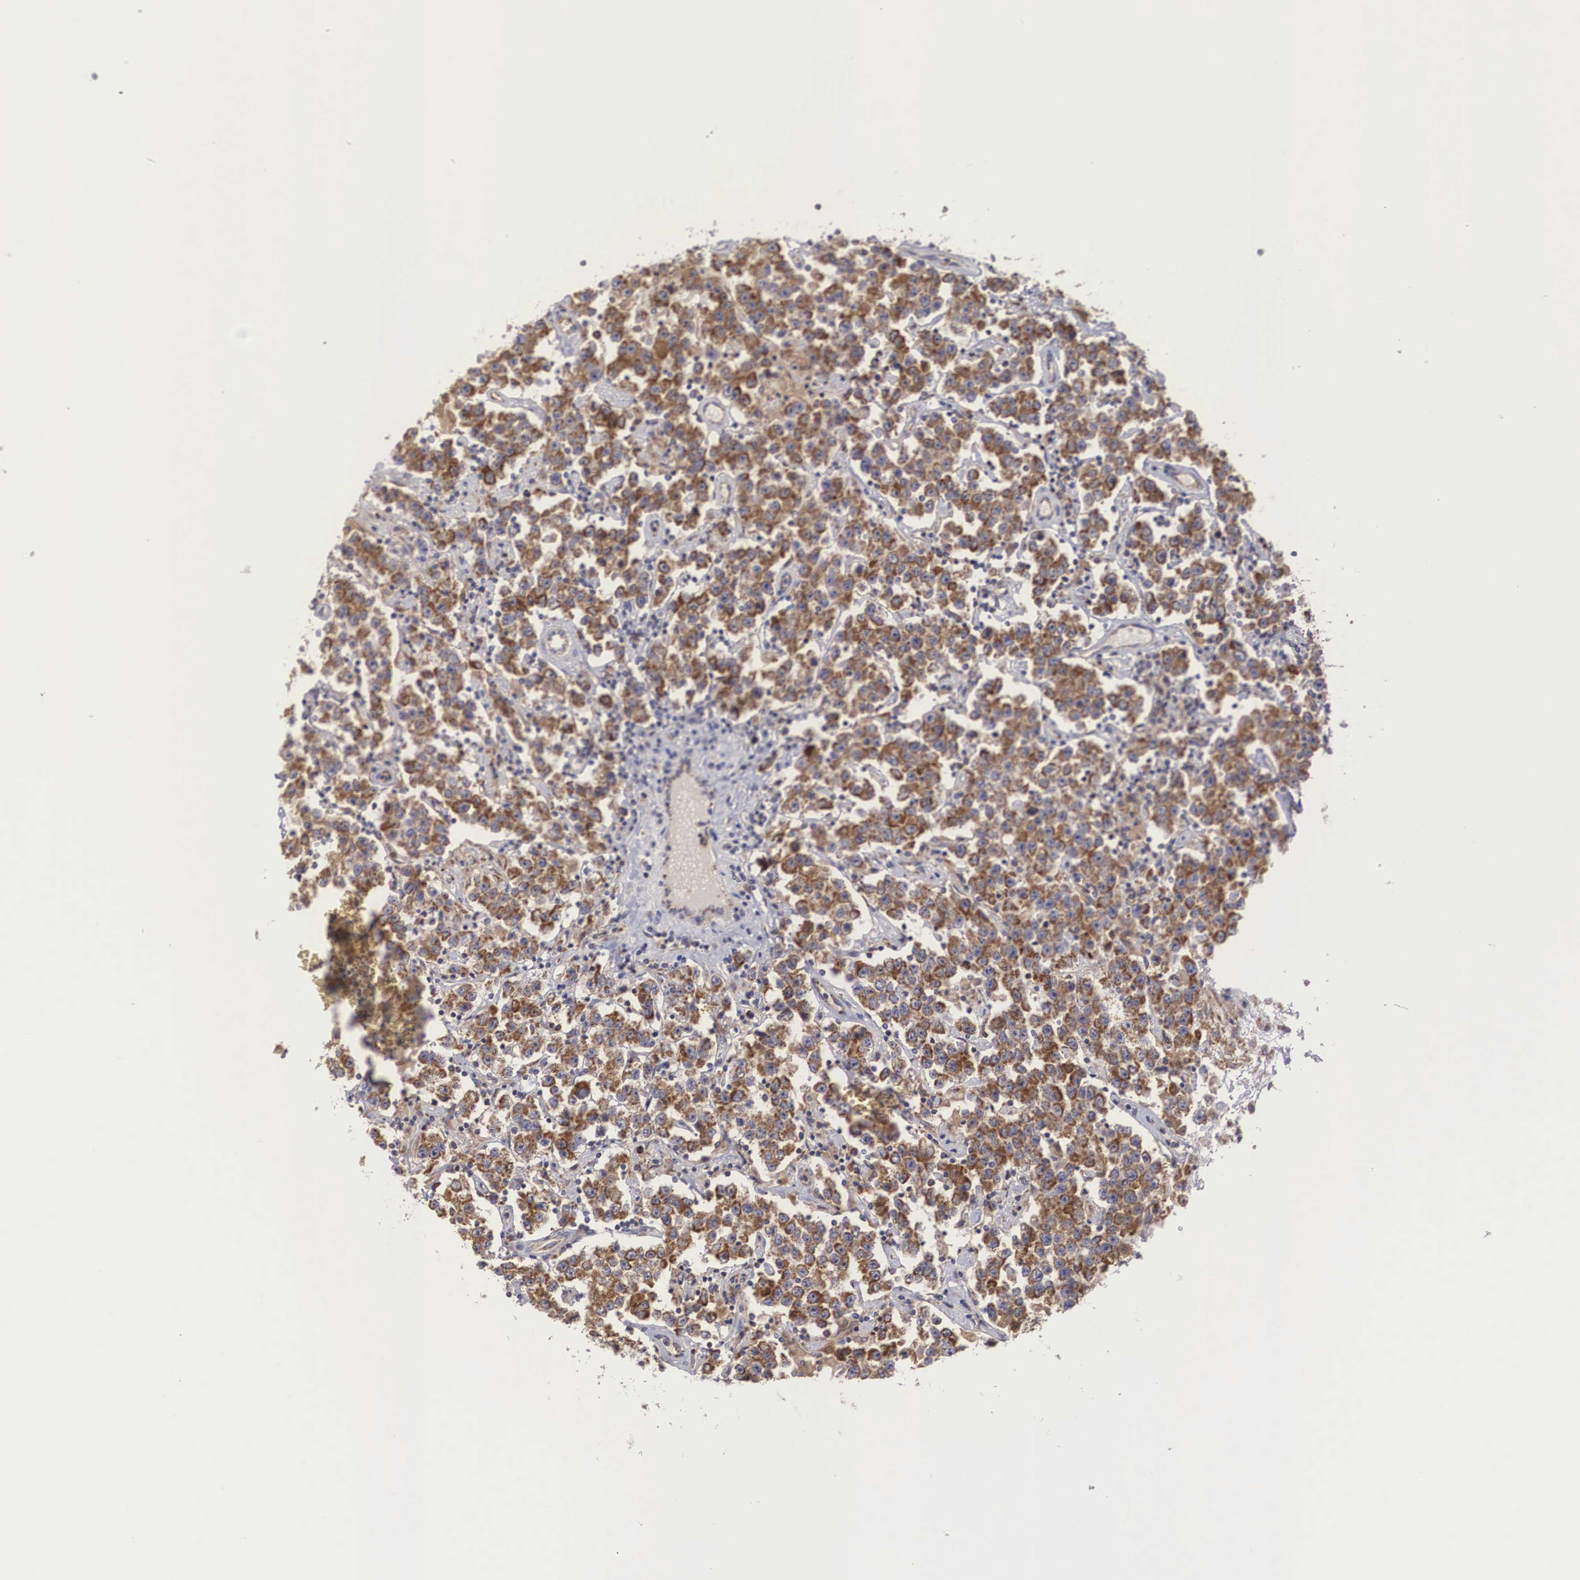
{"staining": {"intensity": "strong", "quantity": ">75%", "location": "cytoplasmic/membranous"}, "tissue": "testis cancer", "cell_type": "Tumor cells", "image_type": "cancer", "snomed": [{"axis": "morphology", "description": "Seminoma, NOS"}, {"axis": "topography", "description": "Testis"}], "caption": "High-power microscopy captured an immunohistochemistry (IHC) histopathology image of testis cancer (seminoma), revealing strong cytoplasmic/membranous positivity in approximately >75% of tumor cells.", "gene": "XPNPEP3", "patient": {"sex": "male", "age": 52}}